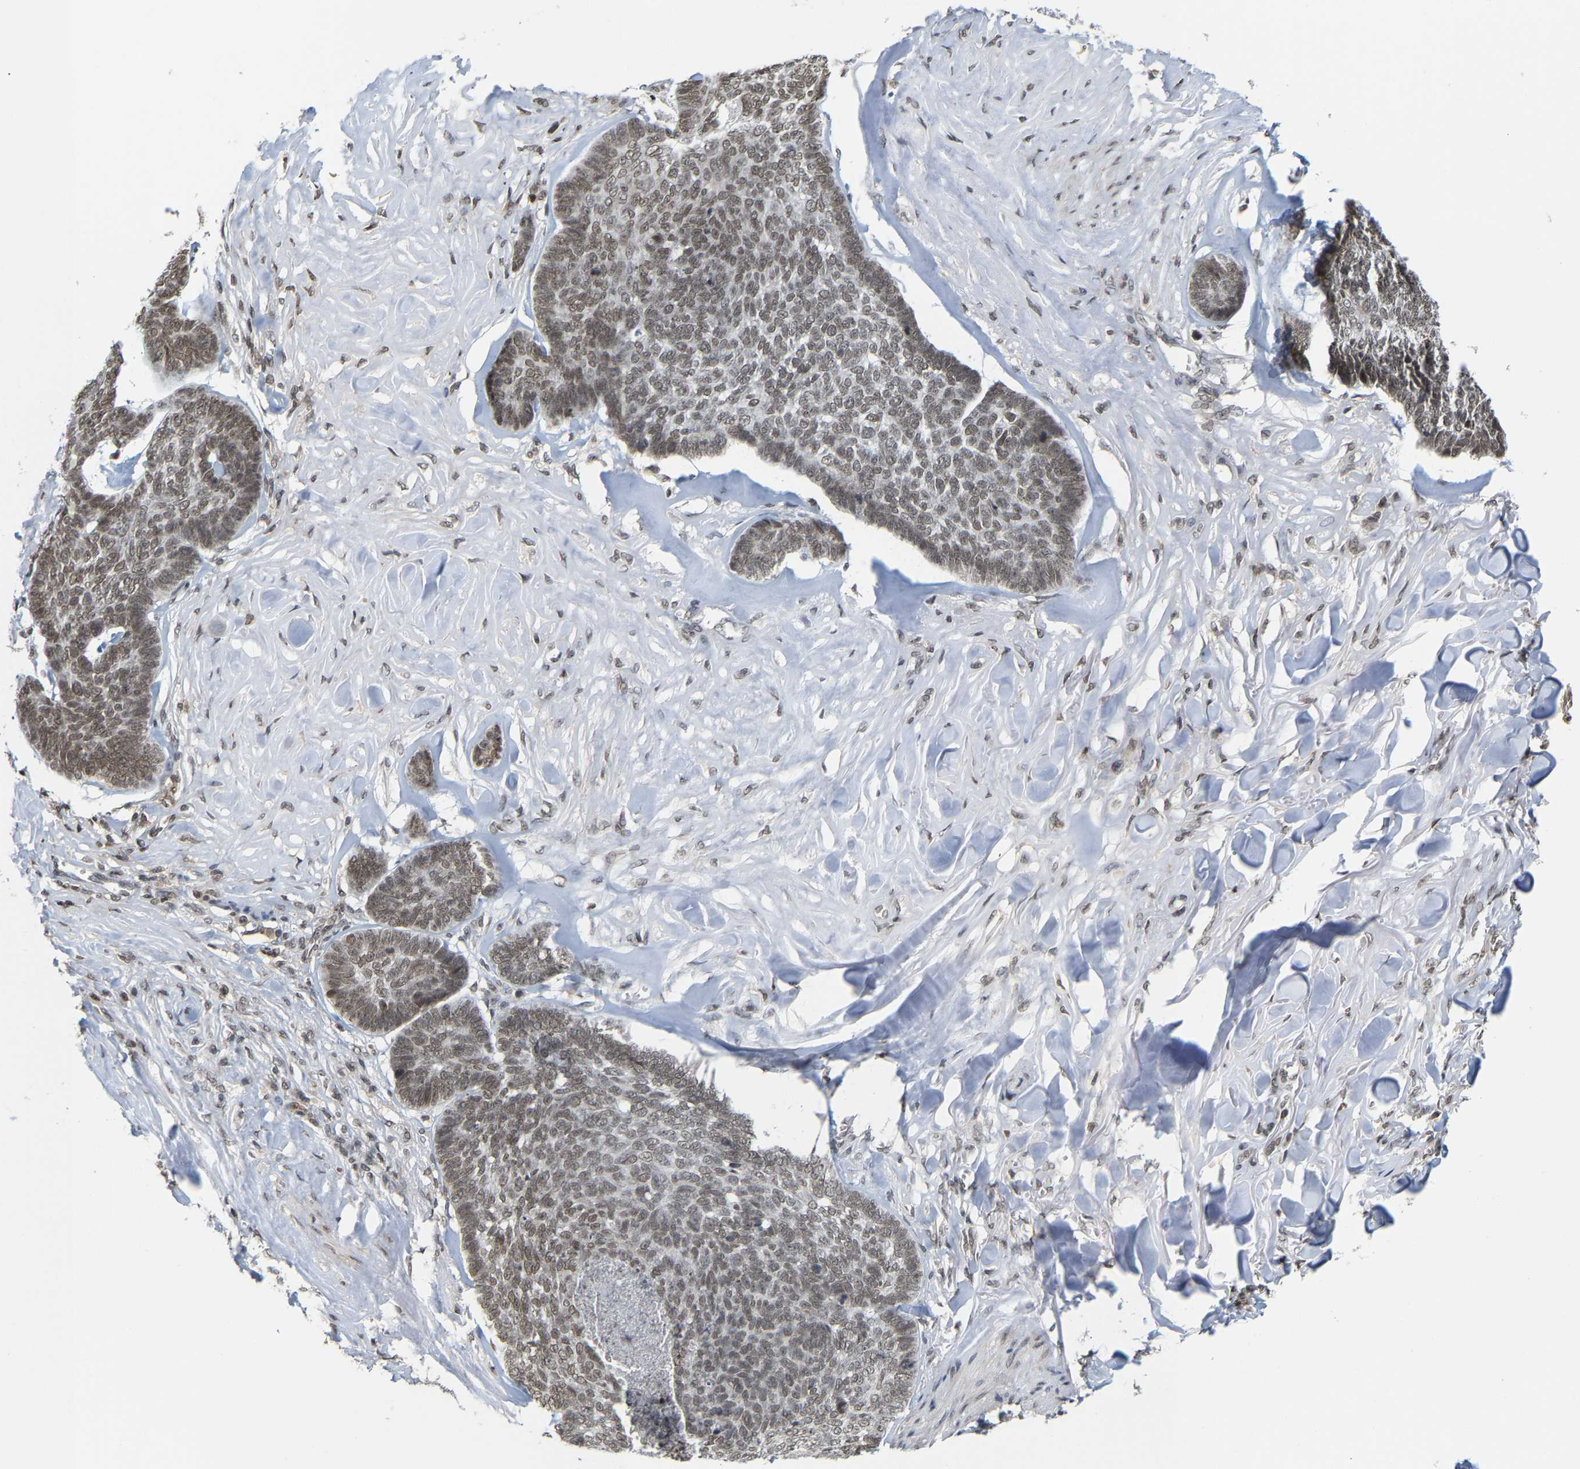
{"staining": {"intensity": "weak", "quantity": ">75%", "location": "nuclear"}, "tissue": "skin cancer", "cell_type": "Tumor cells", "image_type": "cancer", "snomed": [{"axis": "morphology", "description": "Basal cell carcinoma"}, {"axis": "topography", "description": "Skin"}], "caption": "Brown immunohistochemical staining in skin cancer displays weak nuclear expression in about >75% of tumor cells.", "gene": "ANKRD6", "patient": {"sex": "male", "age": 84}}